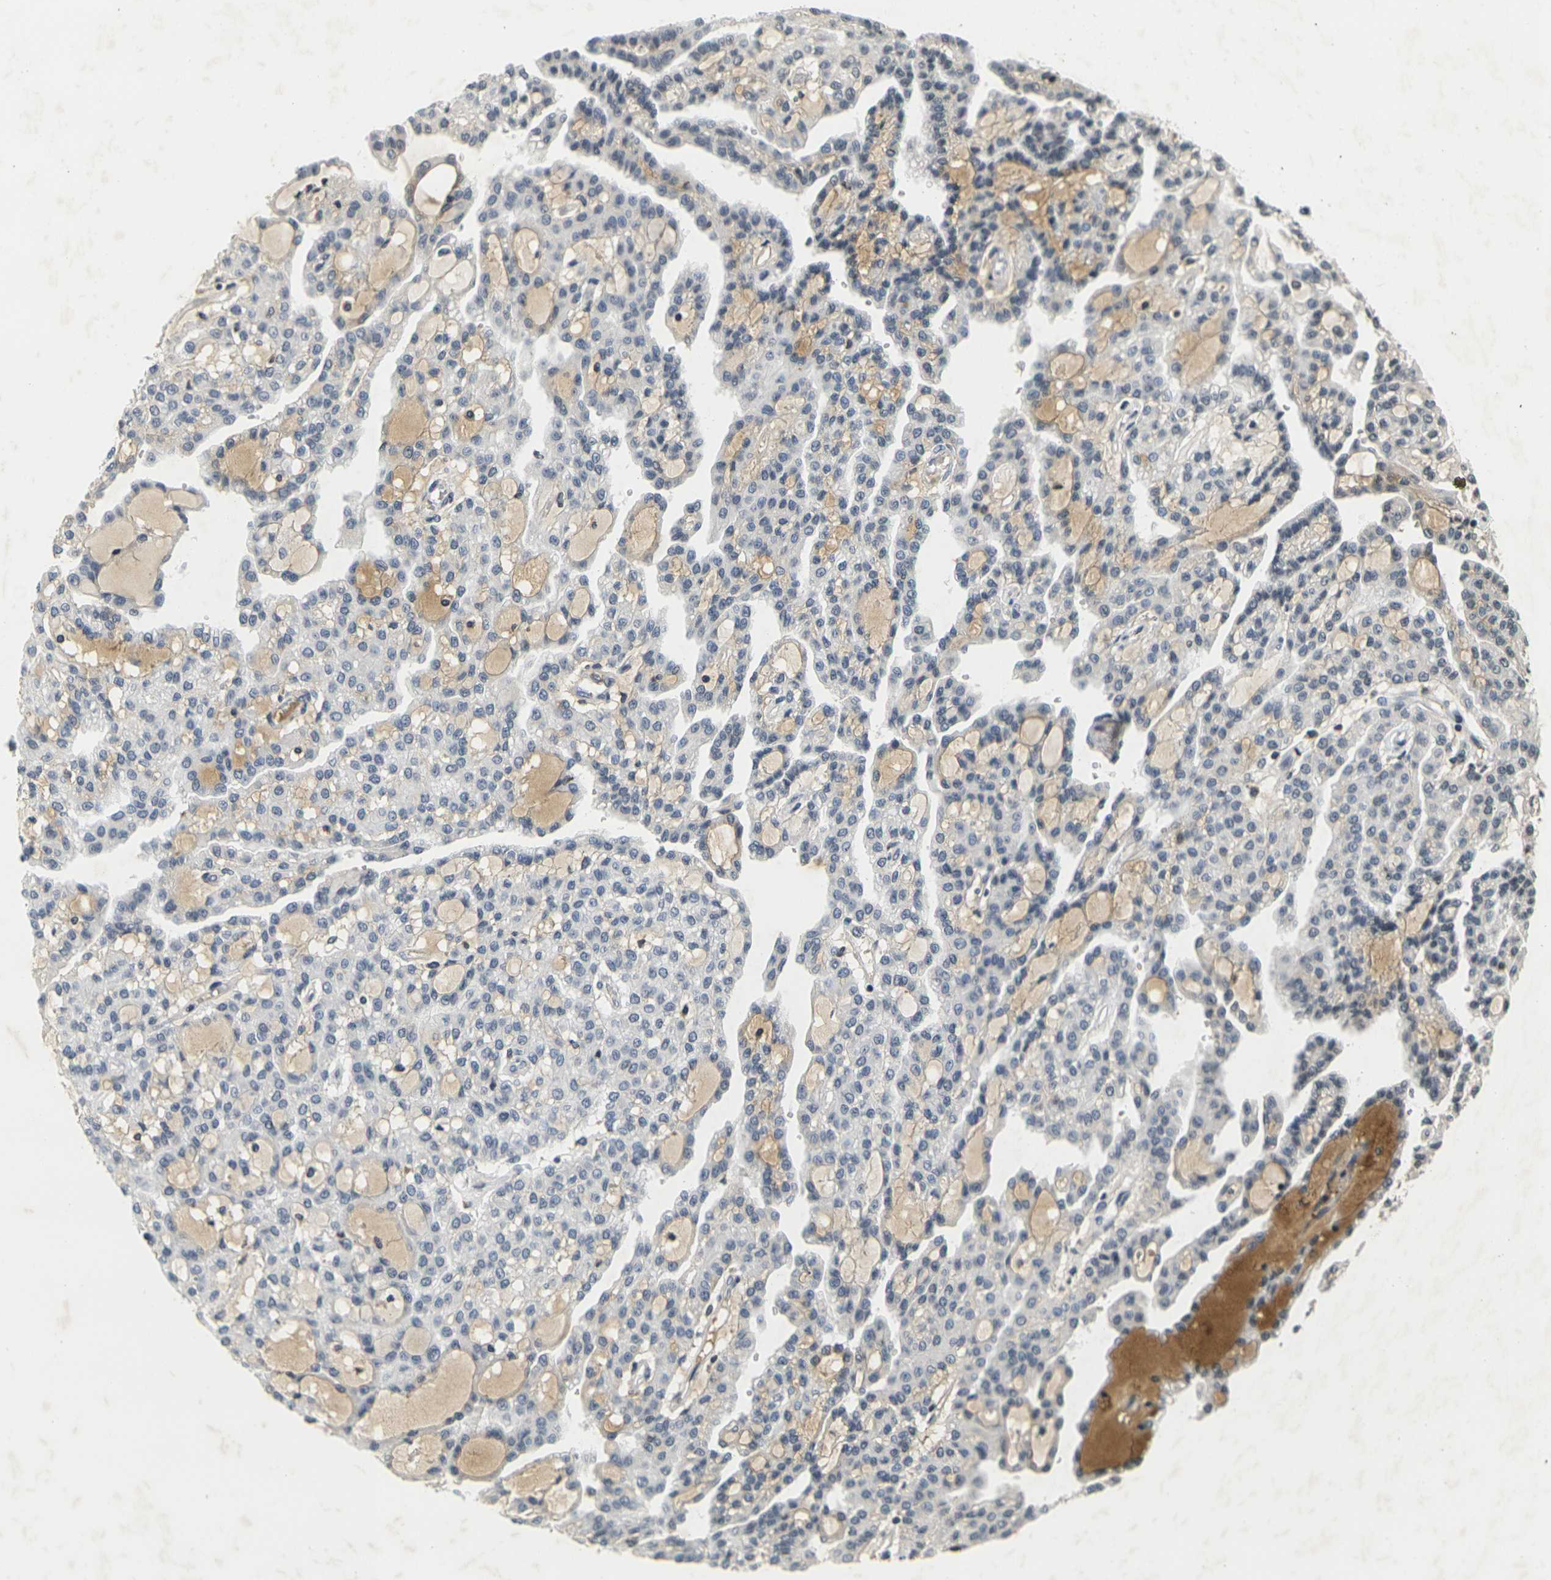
{"staining": {"intensity": "negative", "quantity": "none", "location": "none"}, "tissue": "renal cancer", "cell_type": "Tumor cells", "image_type": "cancer", "snomed": [{"axis": "morphology", "description": "Adenocarcinoma, NOS"}, {"axis": "topography", "description": "Kidney"}], "caption": "This is a histopathology image of immunohistochemistry staining of renal cancer, which shows no expression in tumor cells. (IHC, brightfield microscopy, high magnification).", "gene": "C1QC", "patient": {"sex": "male", "age": 63}}